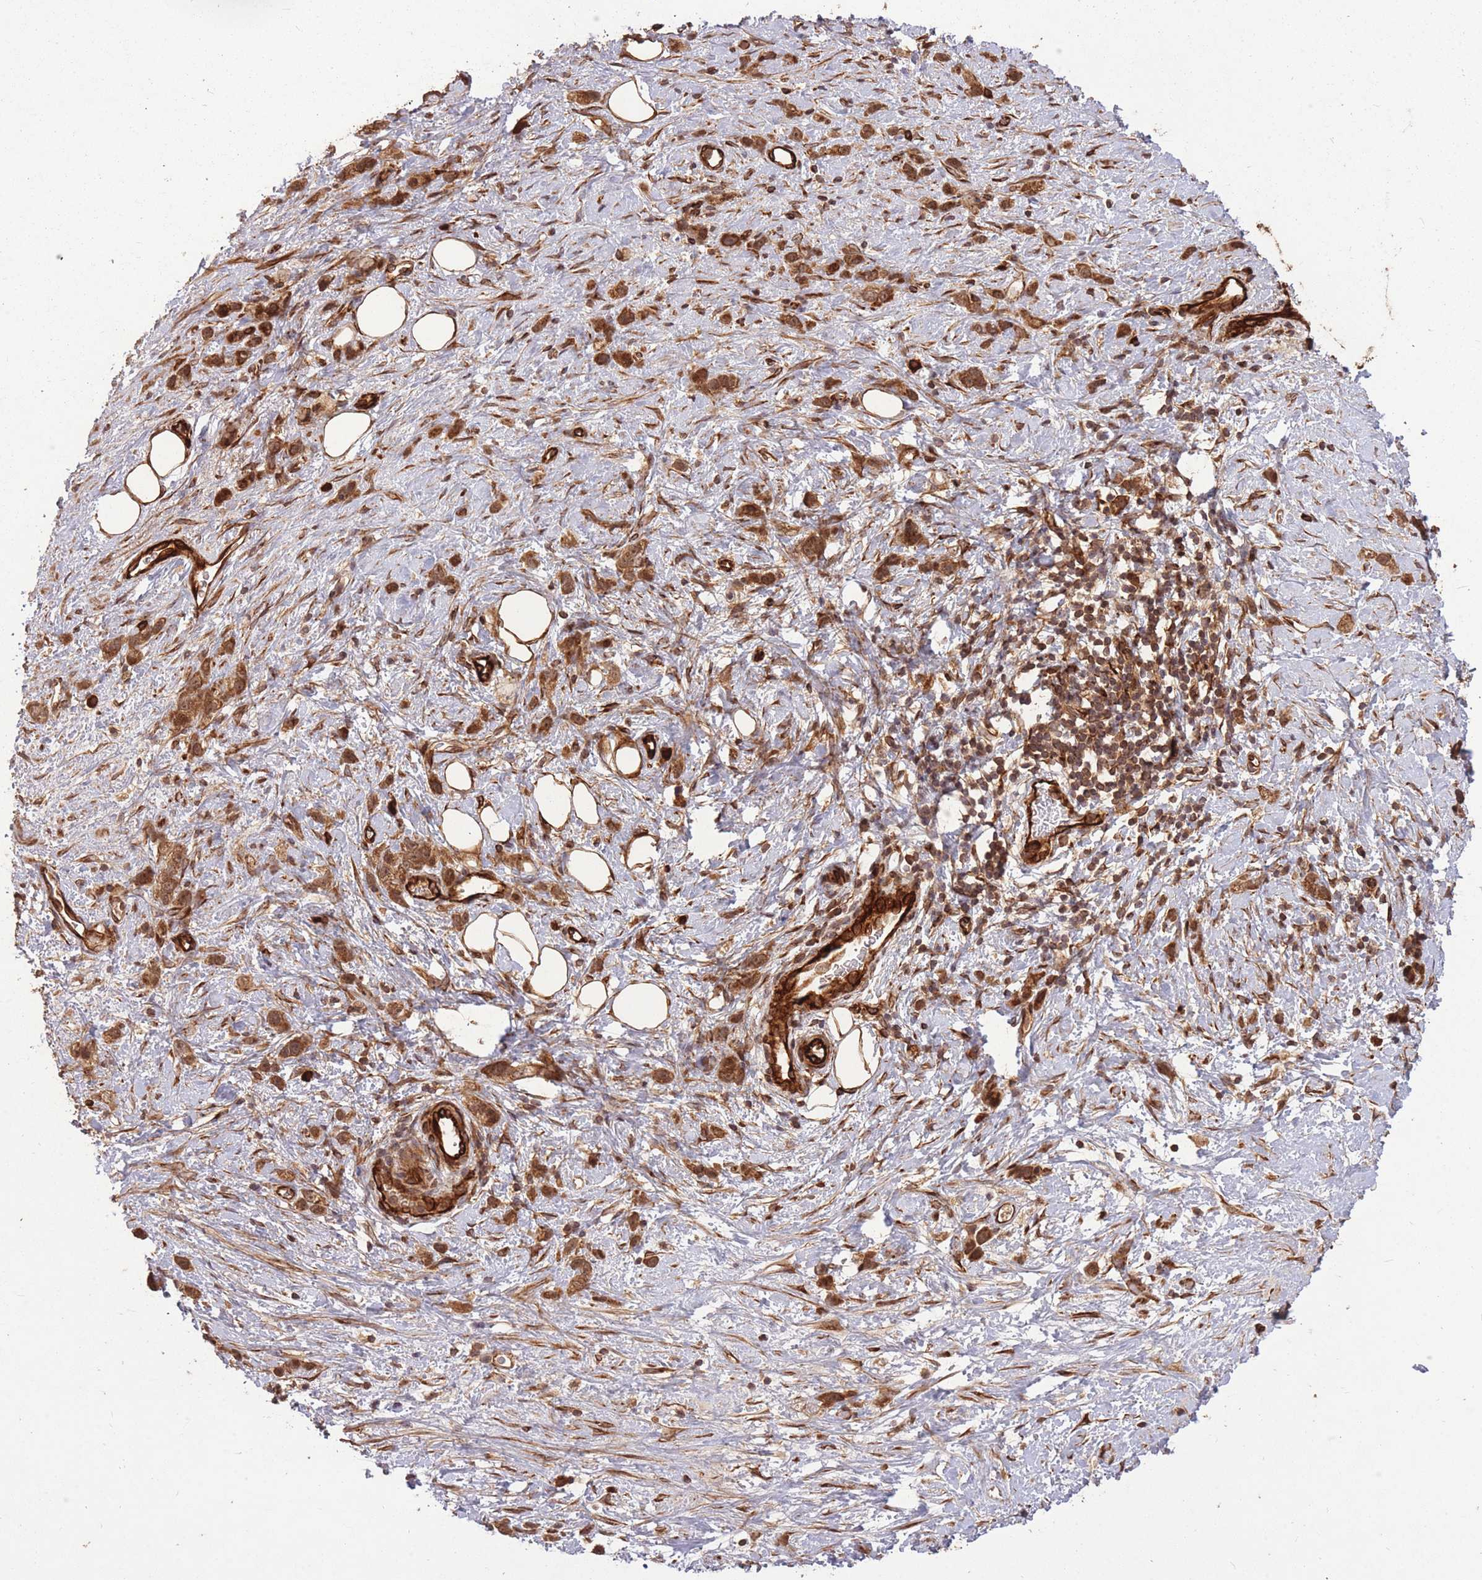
{"staining": {"intensity": "strong", "quantity": ">75%", "location": "cytoplasmic/membranous,nuclear"}, "tissue": "stomach cancer", "cell_type": "Tumor cells", "image_type": "cancer", "snomed": [{"axis": "morphology", "description": "Adenocarcinoma, NOS"}, {"axis": "topography", "description": "Stomach"}], "caption": "High-power microscopy captured an immunohistochemistry (IHC) photomicrograph of stomach cancer, revealing strong cytoplasmic/membranous and nuclear expression in about >75% of tumor cells.", "gene": "ERBB3", "patient": {"sex": "female", "age": 65}}